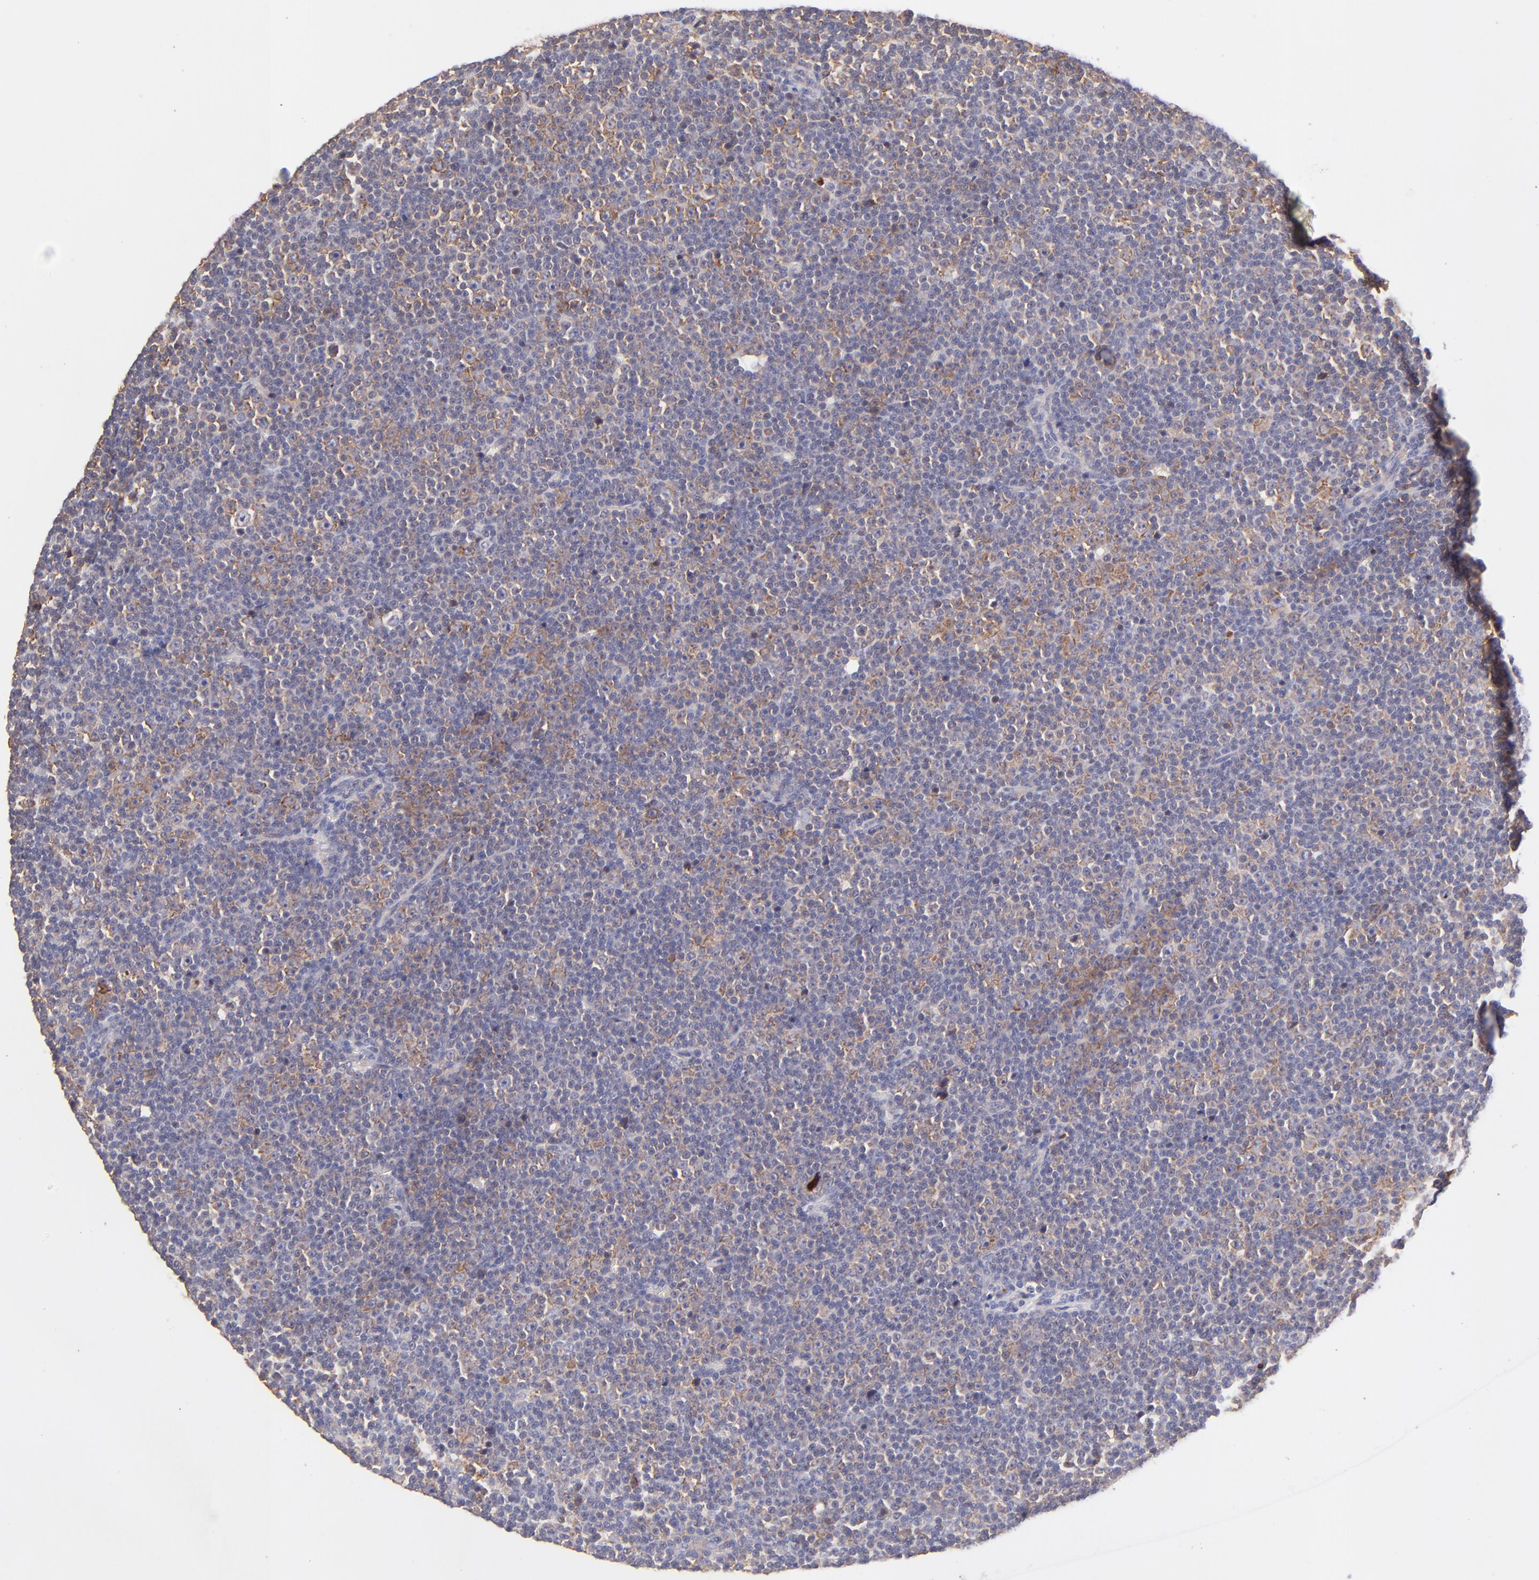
{"staining": {"intensity": "moderate", "quantity": "25%-75%", "location": "cytoplasmic/membranous"}, "tissue": "lymphoma", "cell_type": "Tumor cells", "image_type": "cancer", "snomed": [{"axis": "morphology", "description": "Malignant lymphoma, non-Hodgkin's type, Low grade"}, {"axis": "topography", "description": "Lymph node"}], "caption": "Immunohistochemical staining of human lymphoma shows moderate cytoplasmic/membranous protein positivity in about 25%-75% of tumor cells. Immunohistochemistry stains the protein of interest in brown and the nuclei are stained blue.", "gene": "RPL11", "patient": {"sex": "female", "age": 67}}